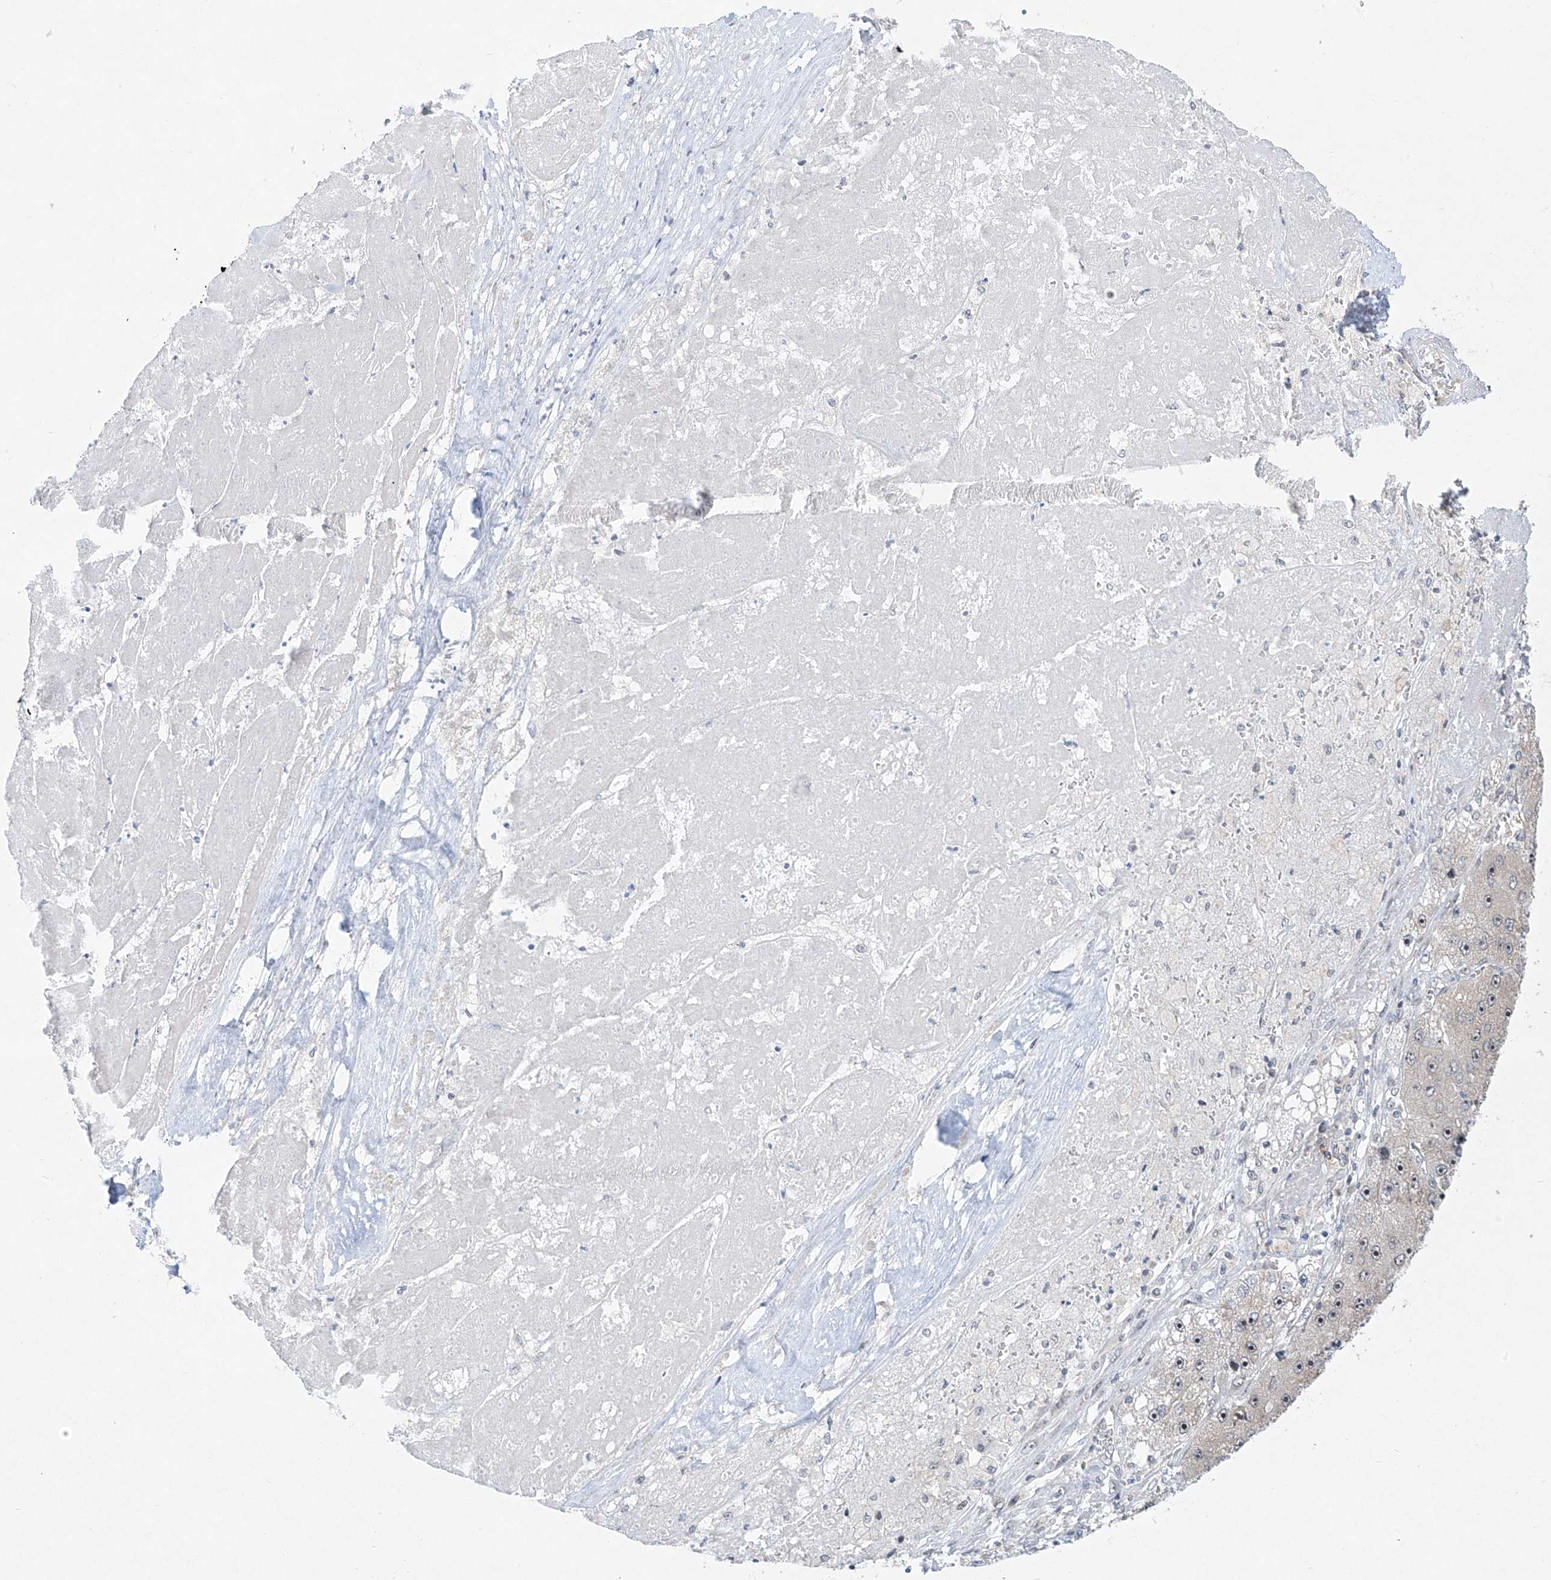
{"staining": {"intensity": "weak", "quantity": "<25%", "location": "nuclear"}, "tissue": "liver cancer", "cell_type": "Tumor cells", "image_type": "cancer", "snomed": [{"axis": "morphology", "description": "Carcinoma, Hepatocellular, NOS"}, {"axis": "topography", "description": "Liver"}], "caption": "DAB (3,3'-diaminobenzidine) immunohistochemical staining of human liver hepatocellular carcinoma shows no significant expression in tumor cells.", "gene": "TASP1", "patient": {"sex": "female", "age": 73}}